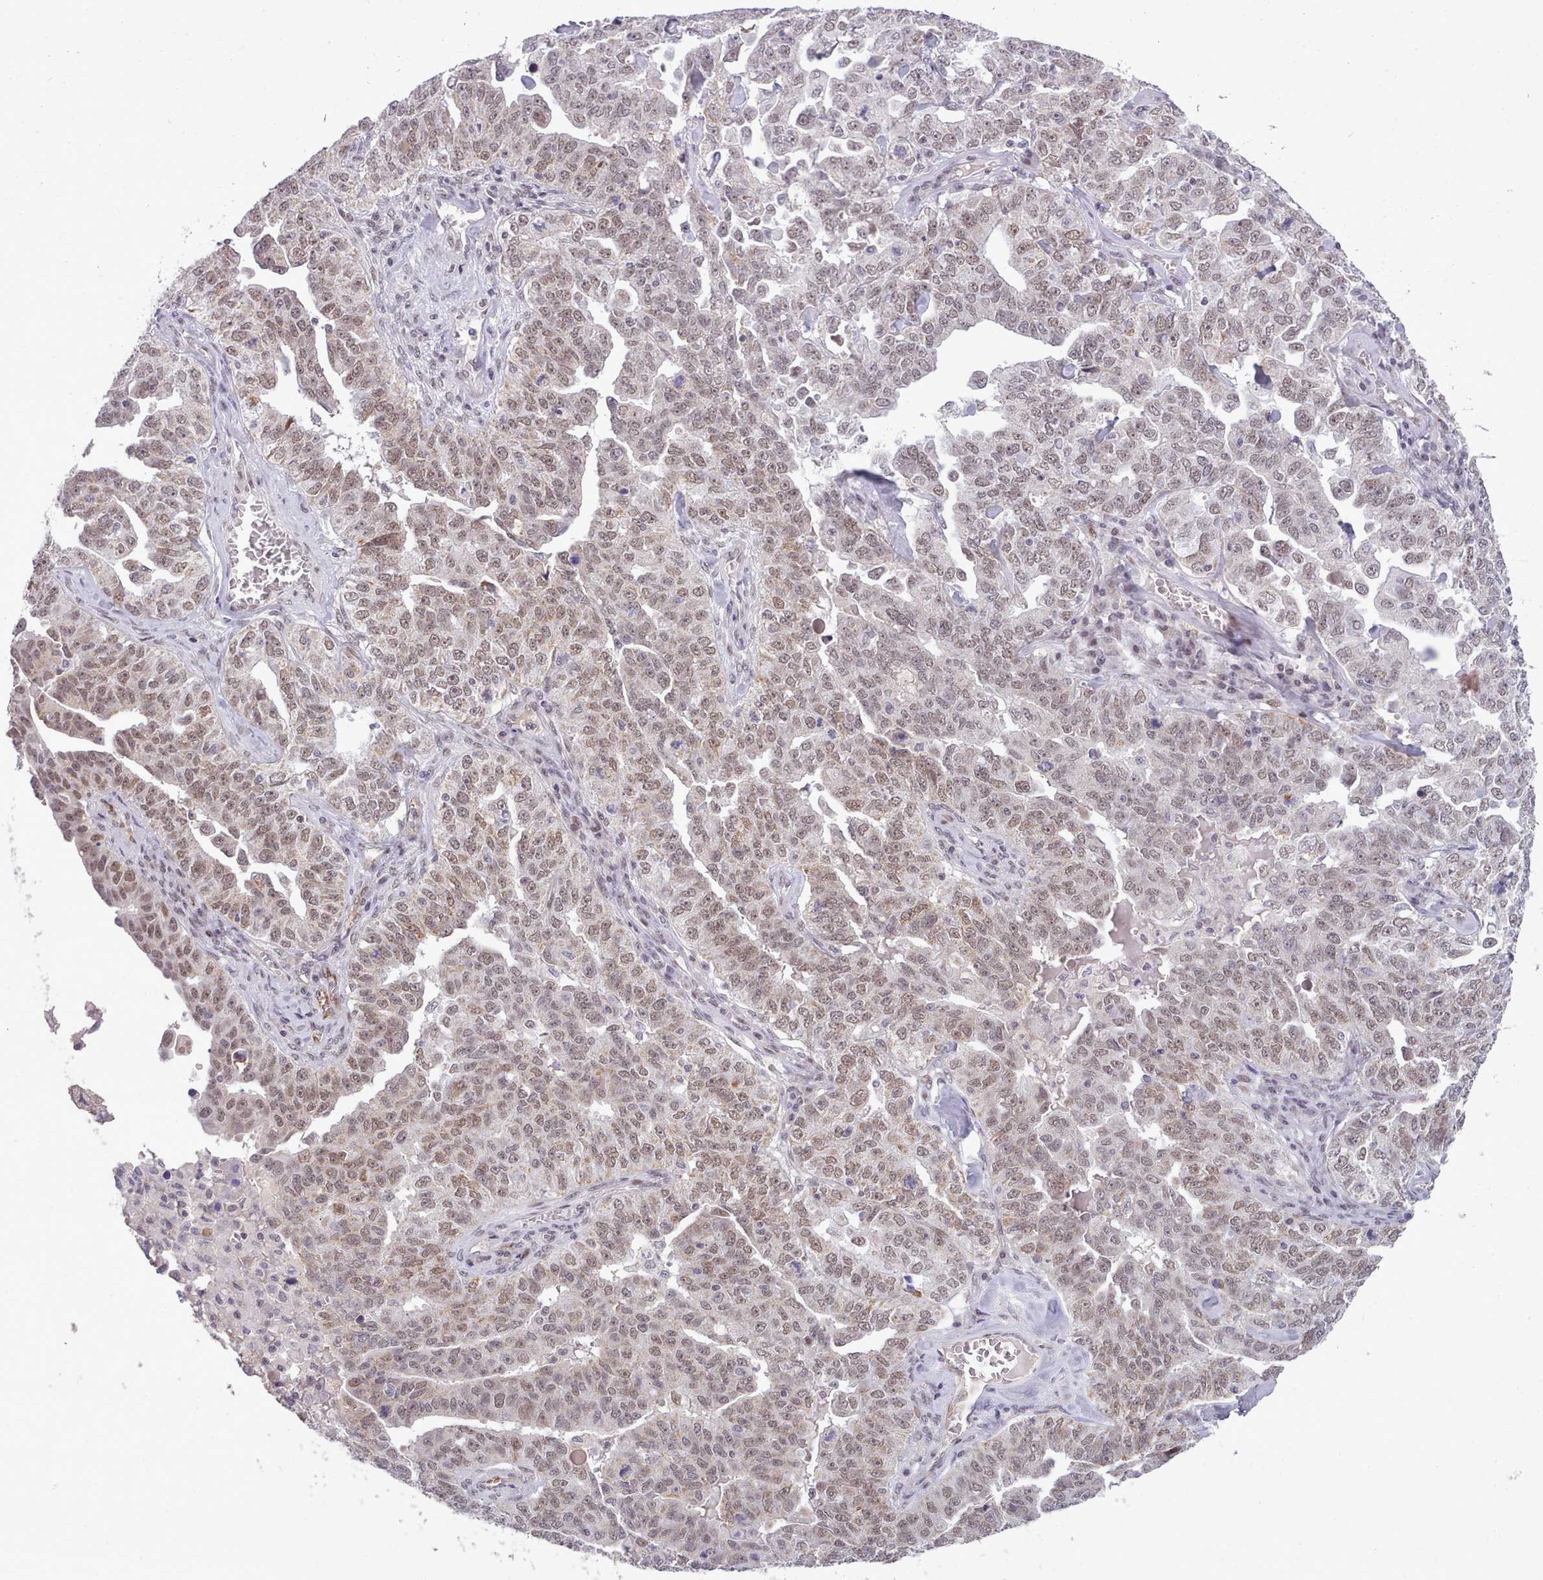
{"staining": {"intensity": "weak", "quantity": ">75%", "location": "nuclear"}, "tissue": "ovarian cancer", "cell_type": "Tumor cells", "image_type": "cancer", "snomed": [{"axis": "morphology", "description": "Carcinoma, endometroid"}, {"axis": "topography", "description": "Ovary"}], "caption": "An image showing weak nuclear positivity in about >75% of tumor cells in ovarian endometroid carcinoma, as visualized by brown immunohistochemical staining.", "gene": "RFX1", "patient": {"sex": "female", "age": 62}}